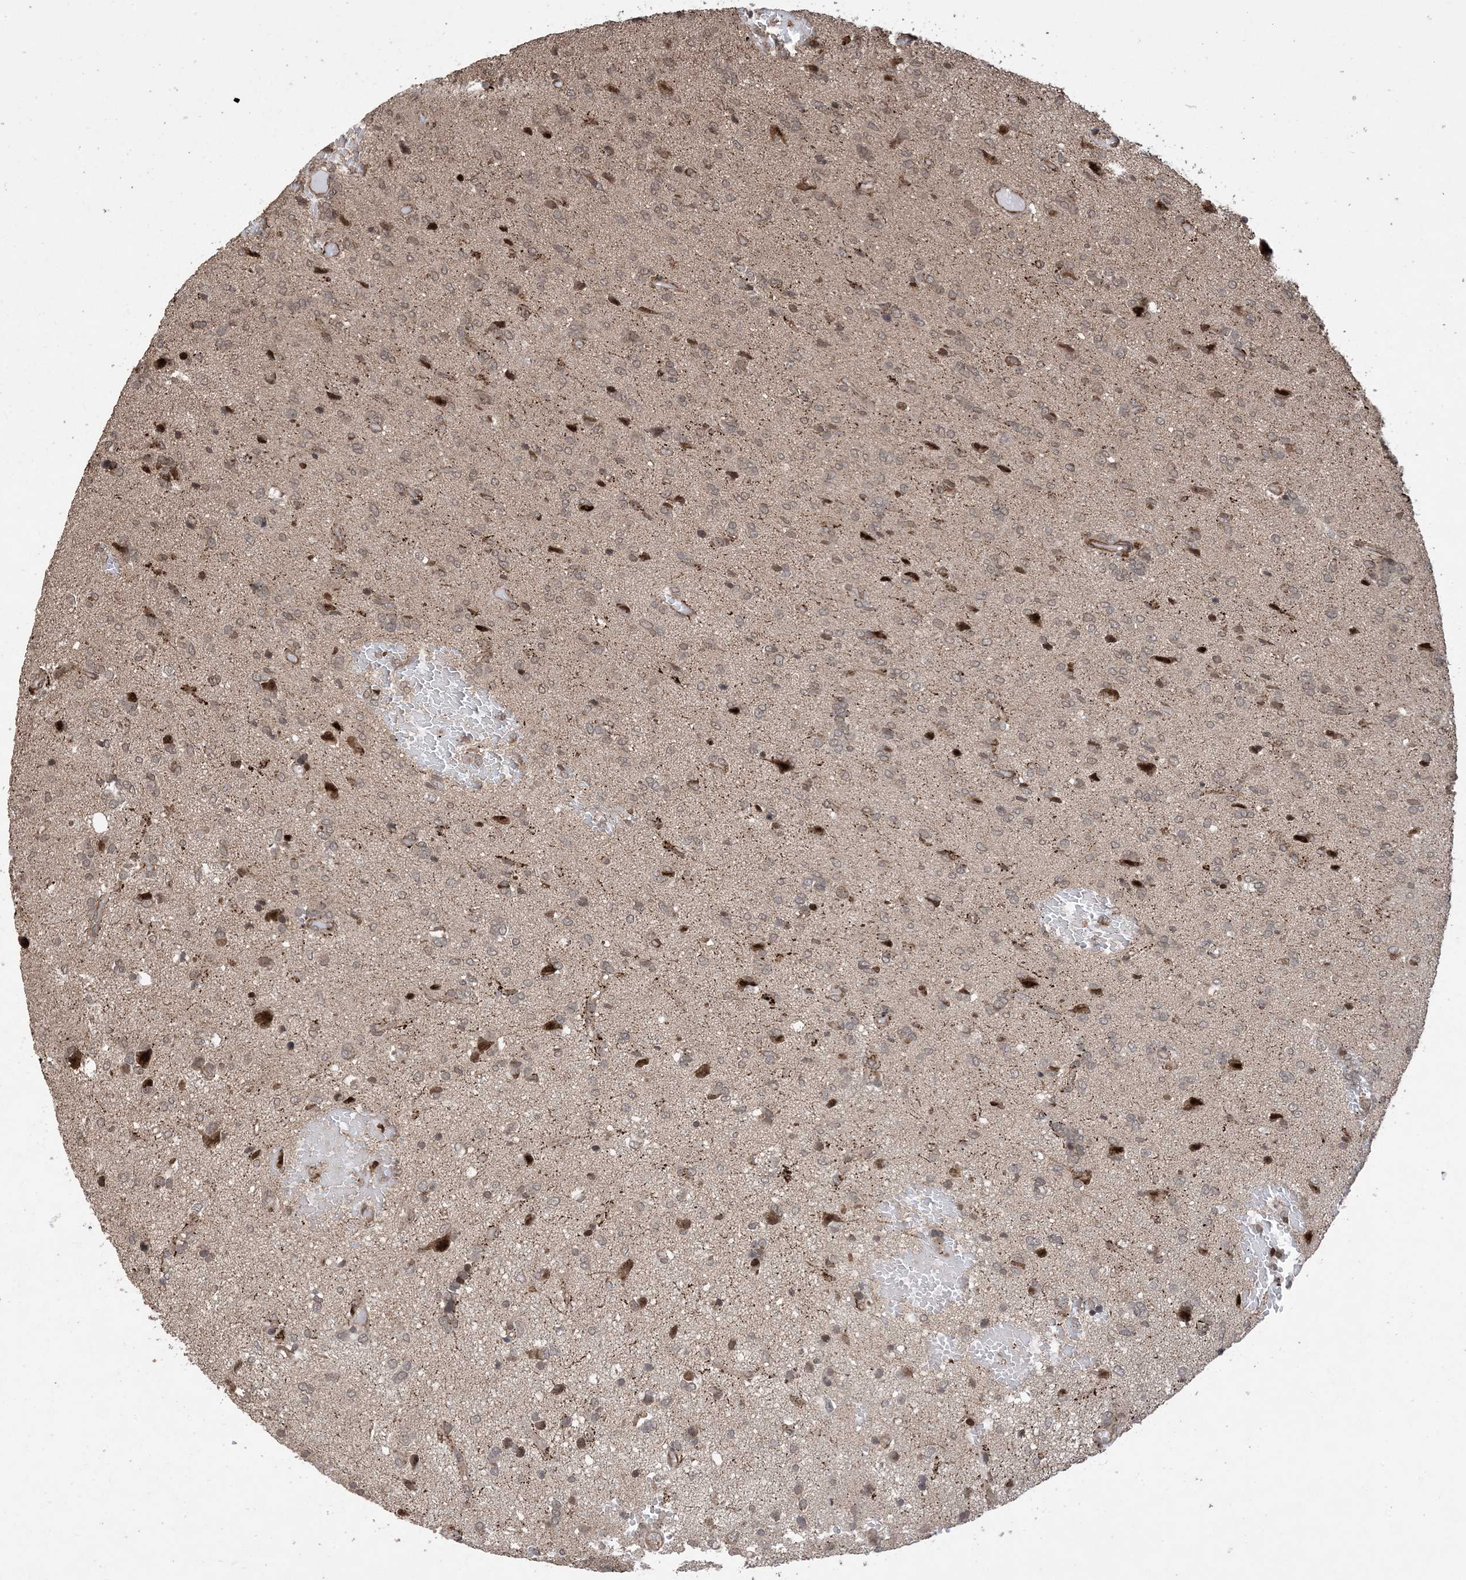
{"staining": {"intensity": "weak", "quantity": "25%-75%", "location": "cytoplasmic/membranous,nuclear"}, "tissue": "glioma", "cell_type": "Tumor cells", "image_type": "cancer", "snomed": [{"axis": "morphology", "description": "Glioma, malignant, High grade"}, {"axis": "topography", "description": "Brain"}], "caption": "High-grade glioma (malignant) was stained to show a protein in brown. There is low levels of weak cytoplasmic/membranous and nuclear positivity in approximately 25%-75% of tumor cells. Immunohistochemistry stains the protein of interest in brown and the nuclei are stained blue.", "gene": "ZNF511", "patient": {"sex": "female", "age": 59}}